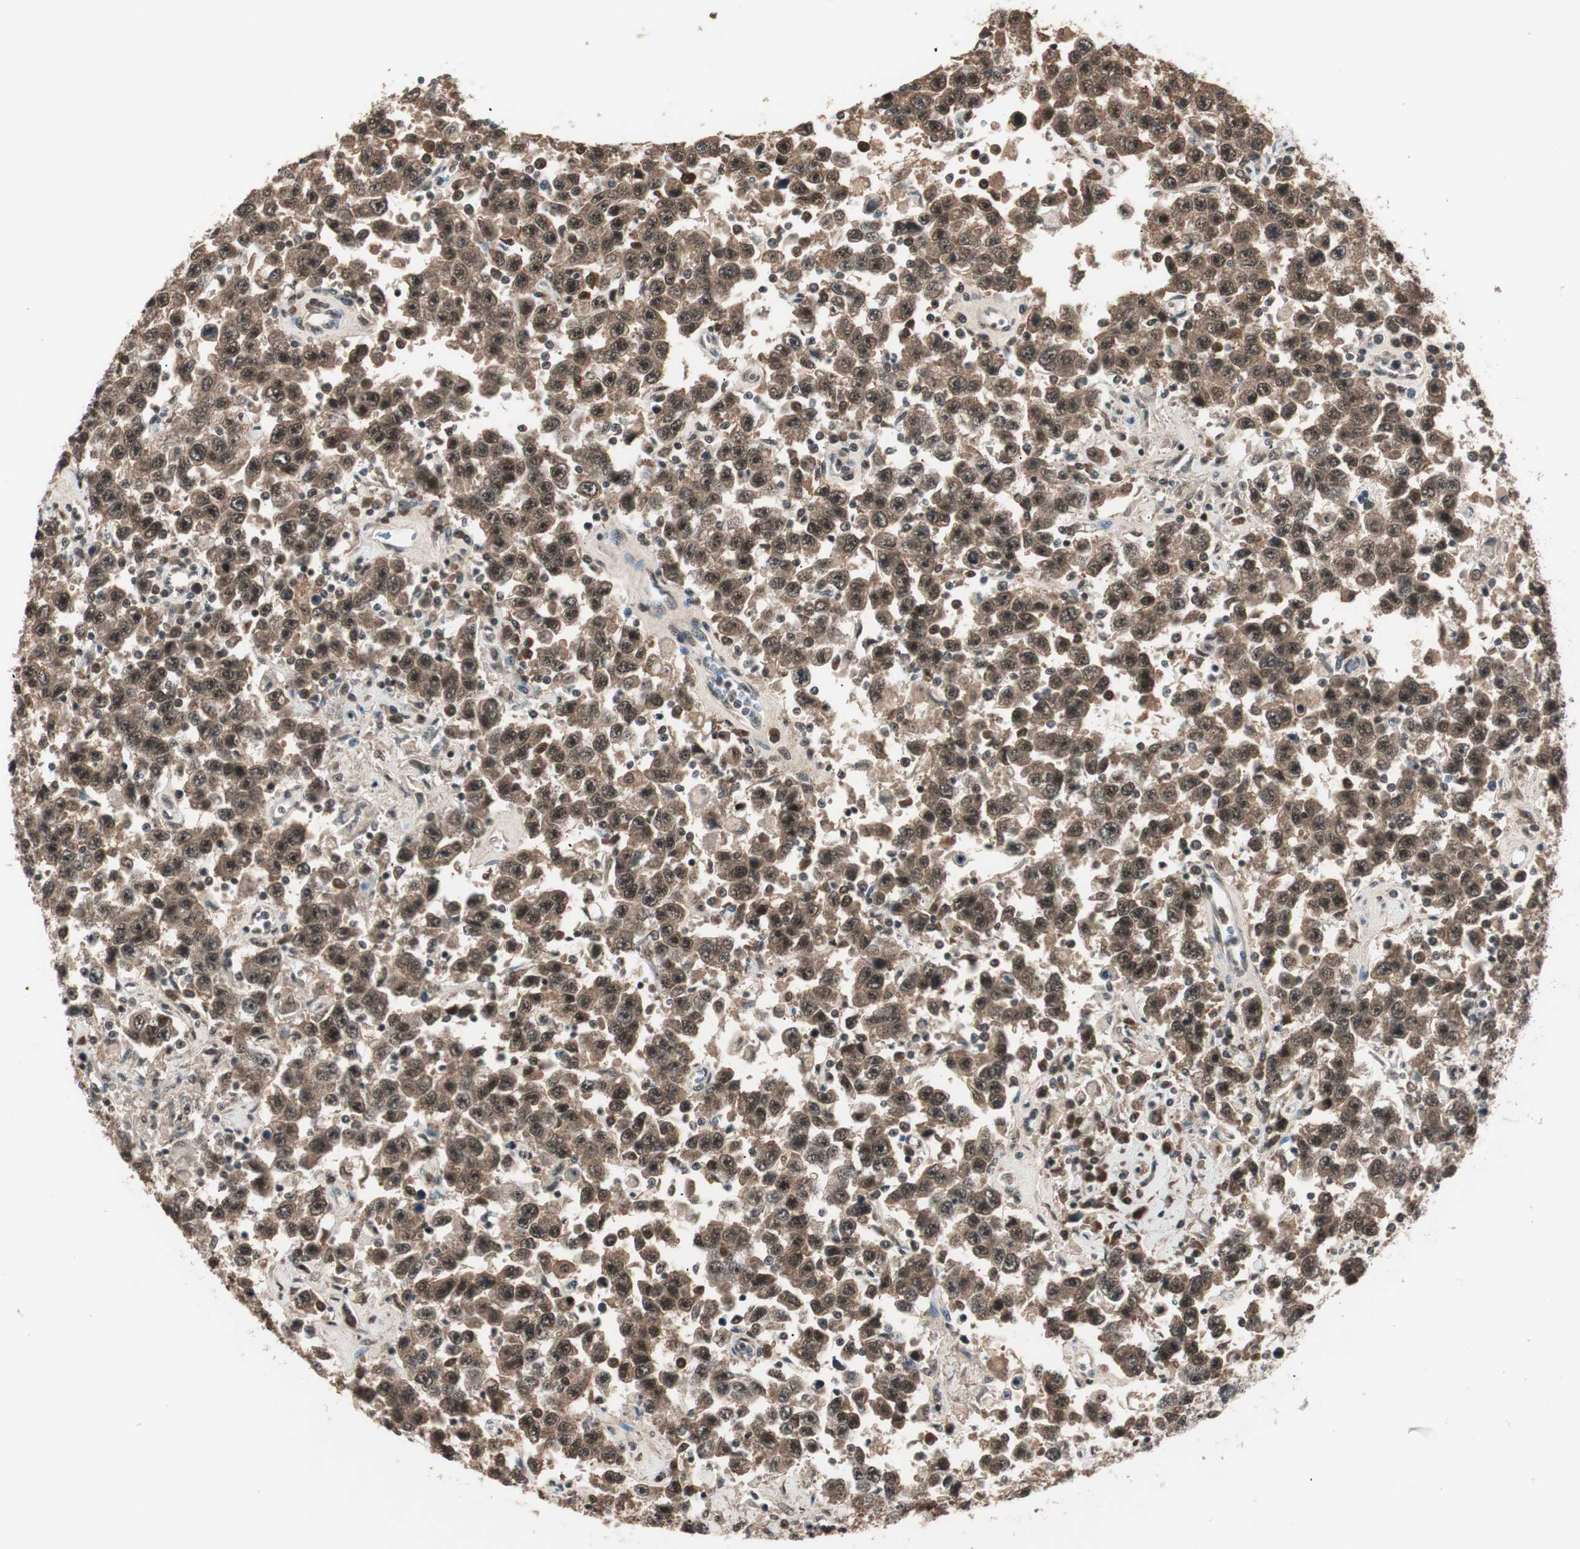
{"staining": {"intensity": "moderate", "quantity": ">75%", "location": "cytoplasmic/membranous,nuclear"}, "tissue": "testis cancer", "cell_type": "Tumor cells", "image_type": "cancer", "snomed": [{"axis": "morphology", "description": "Seminoma, NOS"}, {"axis": "topography", "description": "Testis"}], "caption": "IHC (DAB) staining of testis cancer exhibits moderate cytoplasmic/membranous and nuclear protein staining in approximately >75% of tumor cells.", "gene": "NFRKB", "patient": {"sex": "male", "age": 41}}